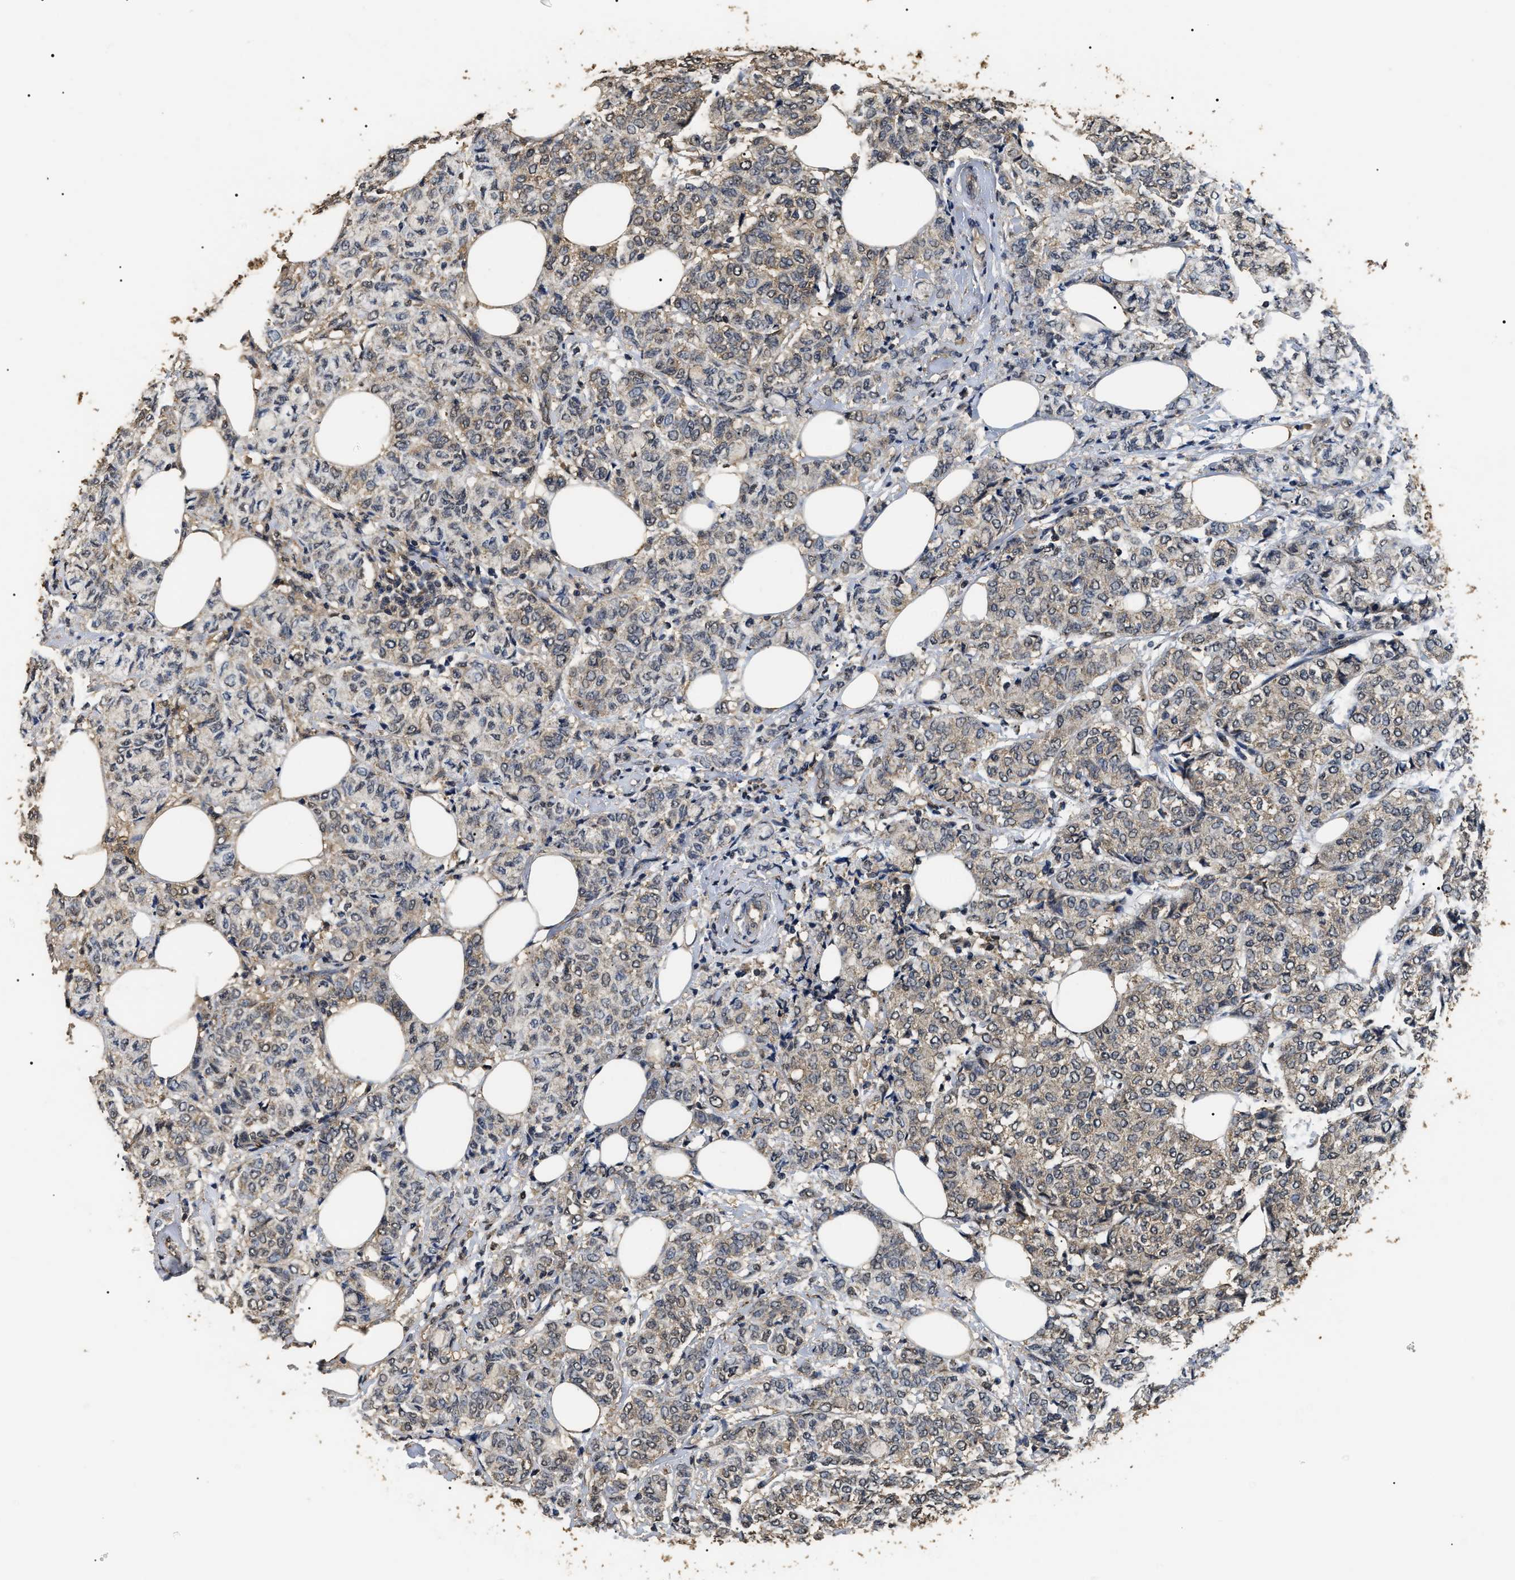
{"staining": {"intensity": "weak", "quantity": "25%-75%", "location": "cytoplasmic/membranous"}, "tissue": "breast cancer", "cell_type": "Tumor cells", "image_type": "cancer", "snomed": [{"axis": "morphology", "description": "Lobular carcinoma"}, {"axis": "topography", "description": "Breast"}], "caption": "The micrograph displays immunohistochemical staining of lobular carcinoma (breast). There is weak cytoplasmic/membranous expression is present in about 25%-75% of tumor cells.", "gene": "PSMD8", "patient": {"sex": "female", "age": 60}}